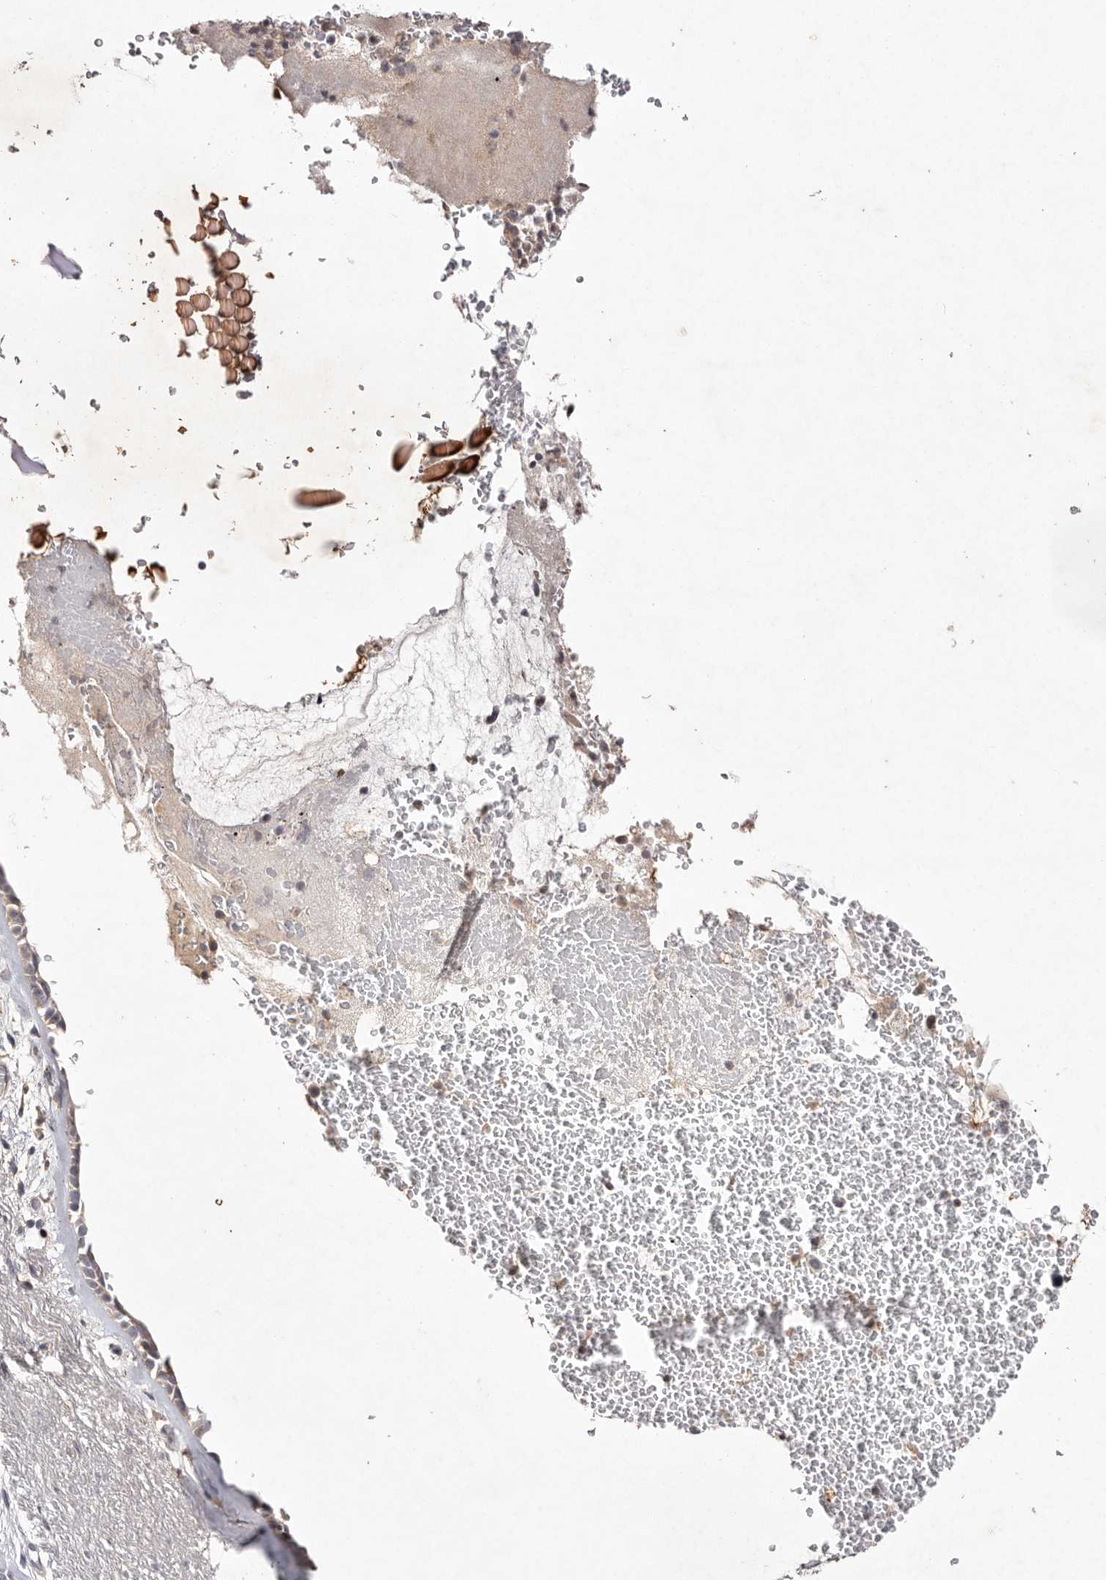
{"staining": {"intensity": "weak", "quantity": "<25%", "location": "cytoplasmic/membranous"}, "tissue": "bronchus", "cell_type": "Respiratory epithelial cells", "image_type": "normal", "snomed": [{"axis": "morphology", "description": "Normal tissue, NOS"}, {"axis": "morphology", "description": "Squamous cell carcinoma, NOS"}, {"axis": "topography", "description": "Lymph node"}, {"axis": "topography", "description": "Bronchus"}, {"axis": "topography", "description": "Lung"}], "caption": "A high-resolution histopathology image shows immunohistochemistry staining of unremarkable bronchus, which demonstrates no significant expression in respiratory epithelial cells. (DAB immunohistochemistry (IHC) visualized using brightfield microscopy, high magnification).", "gene": "TSC2", "patient": {"sex": "male", "age": 66}}